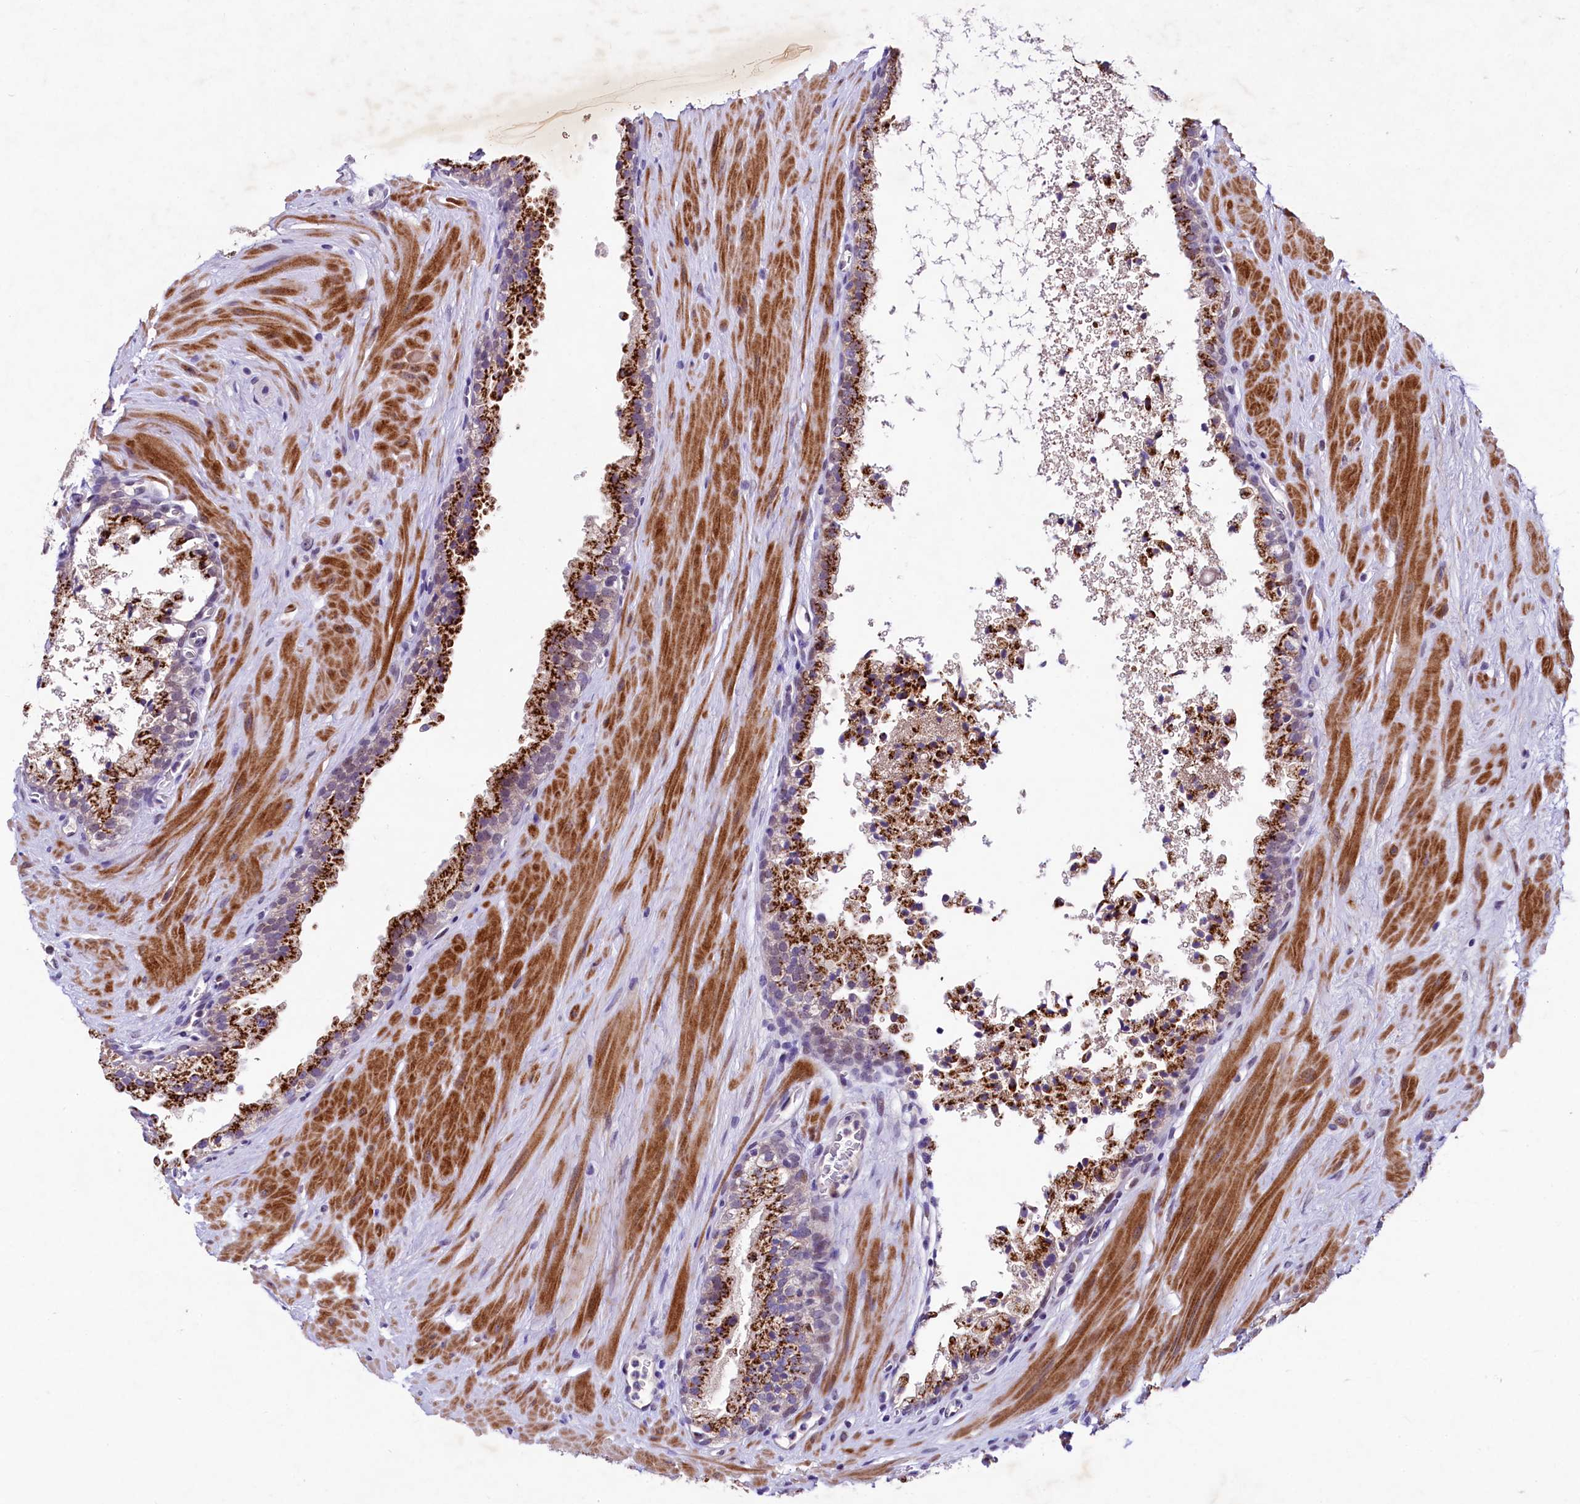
{"staining": {"intensity": "strong", "quantity": "25%-75%", "location": "cytoplasmic/membranous"}, "tissue": "prostate cancer", "cell_type": "Tumor cells", "image_type": "cancer", "snomed": [{"axis": "morphology", "description": "Adenocarcinoma, High grade"}, {"axis": "topography", "description": "Prostate"}], "caption": "Immunohistochemical staining of human prostate high-grade adenocarcinoma demonstrates strong cytoplasmic/membranous protein positivity in approximately 25%-75% of tumor cells.", "gene": "LEUTX", "patient": {"sex": "male", "age": 65}}